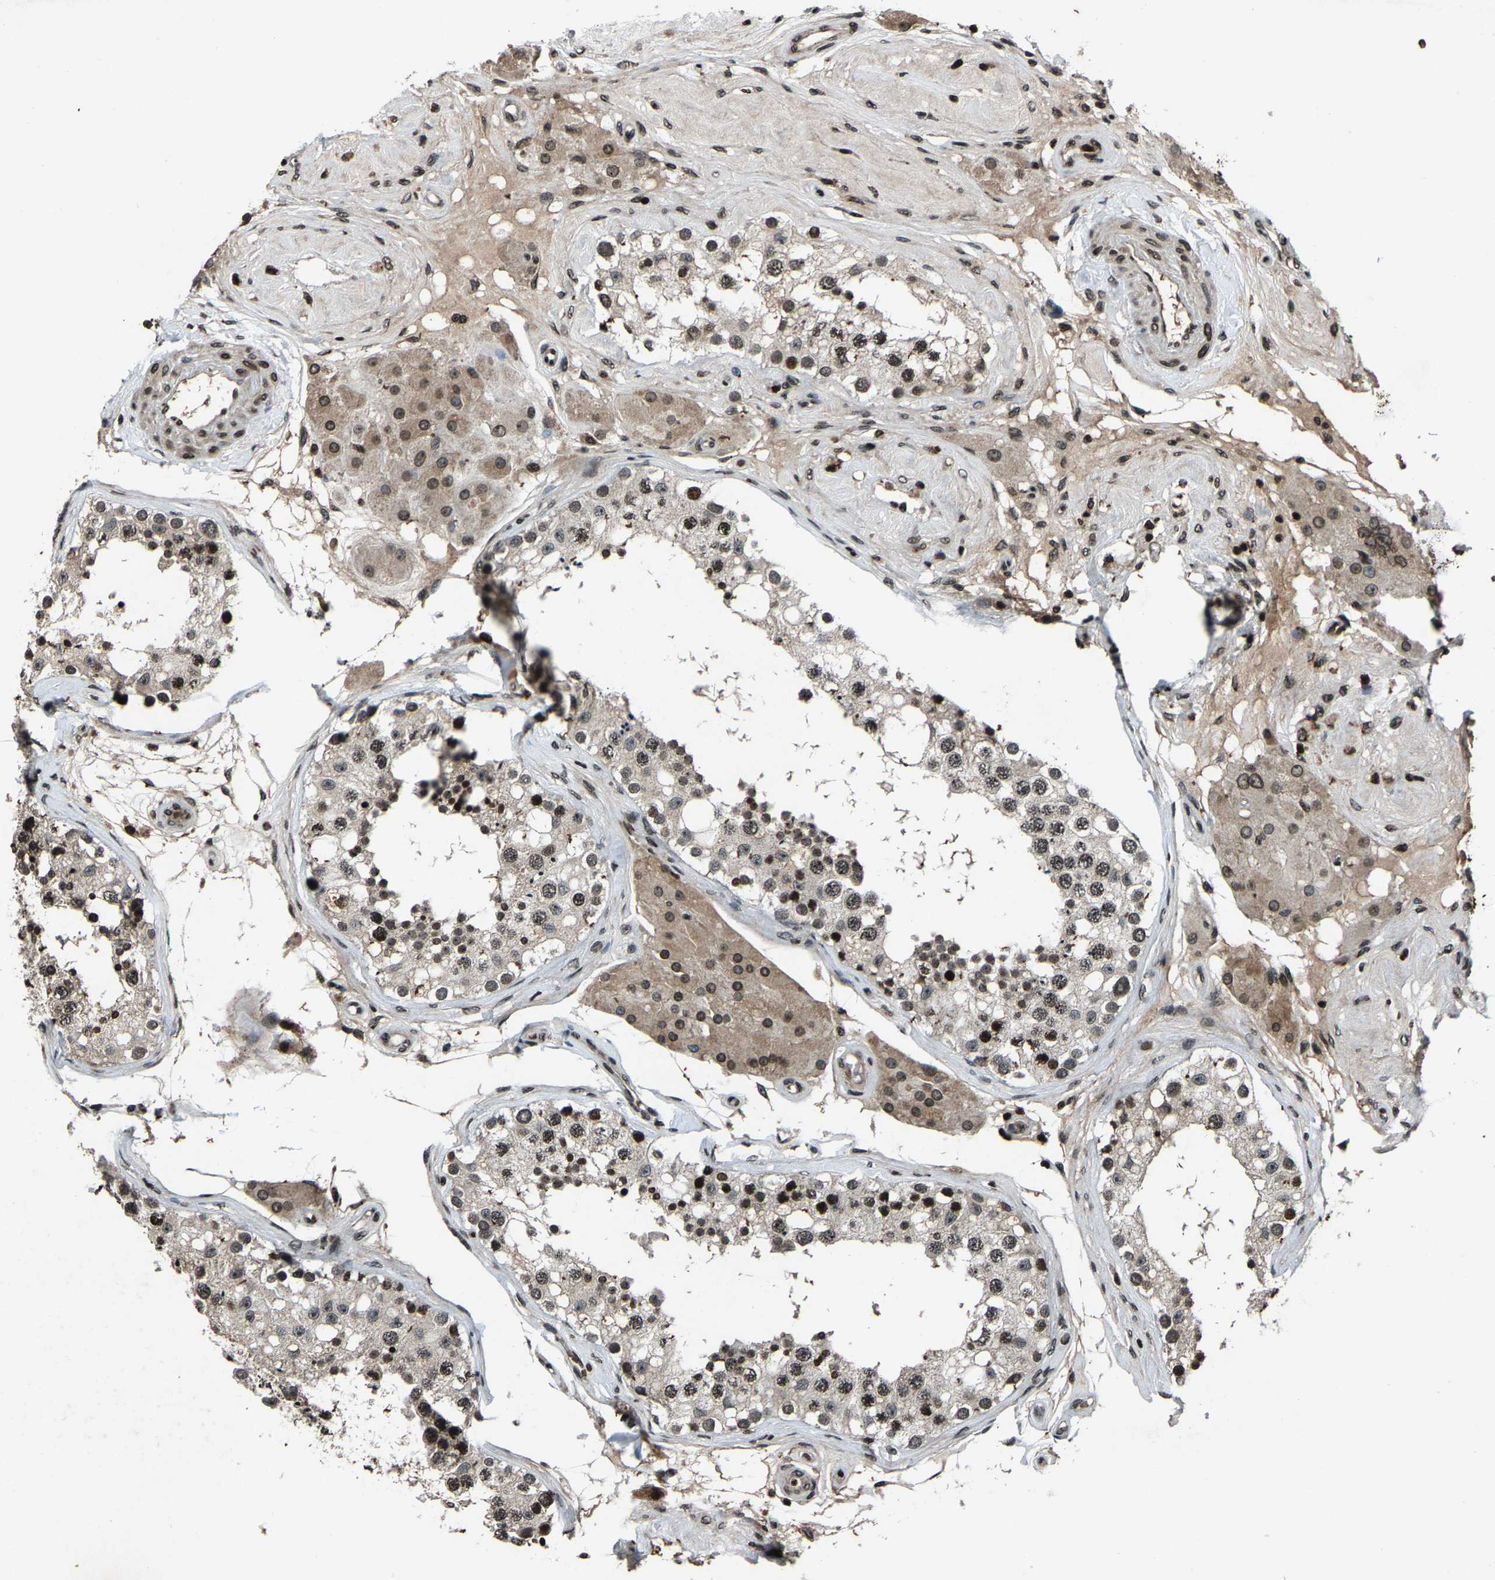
{"staining": {"intensity": "strong", "quantity": ">75%", "location": "nuclear"}, "tissue": "testis", "cell_type": "Cells in seminiferous ducts", "image_type": "normal", "snomed": [{"axis": "morphology", "description": "Normal tissue, NOS"}, {"axis": "topography", "description": "Testis"}], "caption": "This histopathology image reveals benign testis stained with immunohistochemistry (IHC) to label a protein in brown. The nuclear of cells in seminiferous ducts show strong positivity for the protein. Nuclei are counter-stained blue.", "gene": "H4C1", "patient": {"sex": "male", "age": 68}}